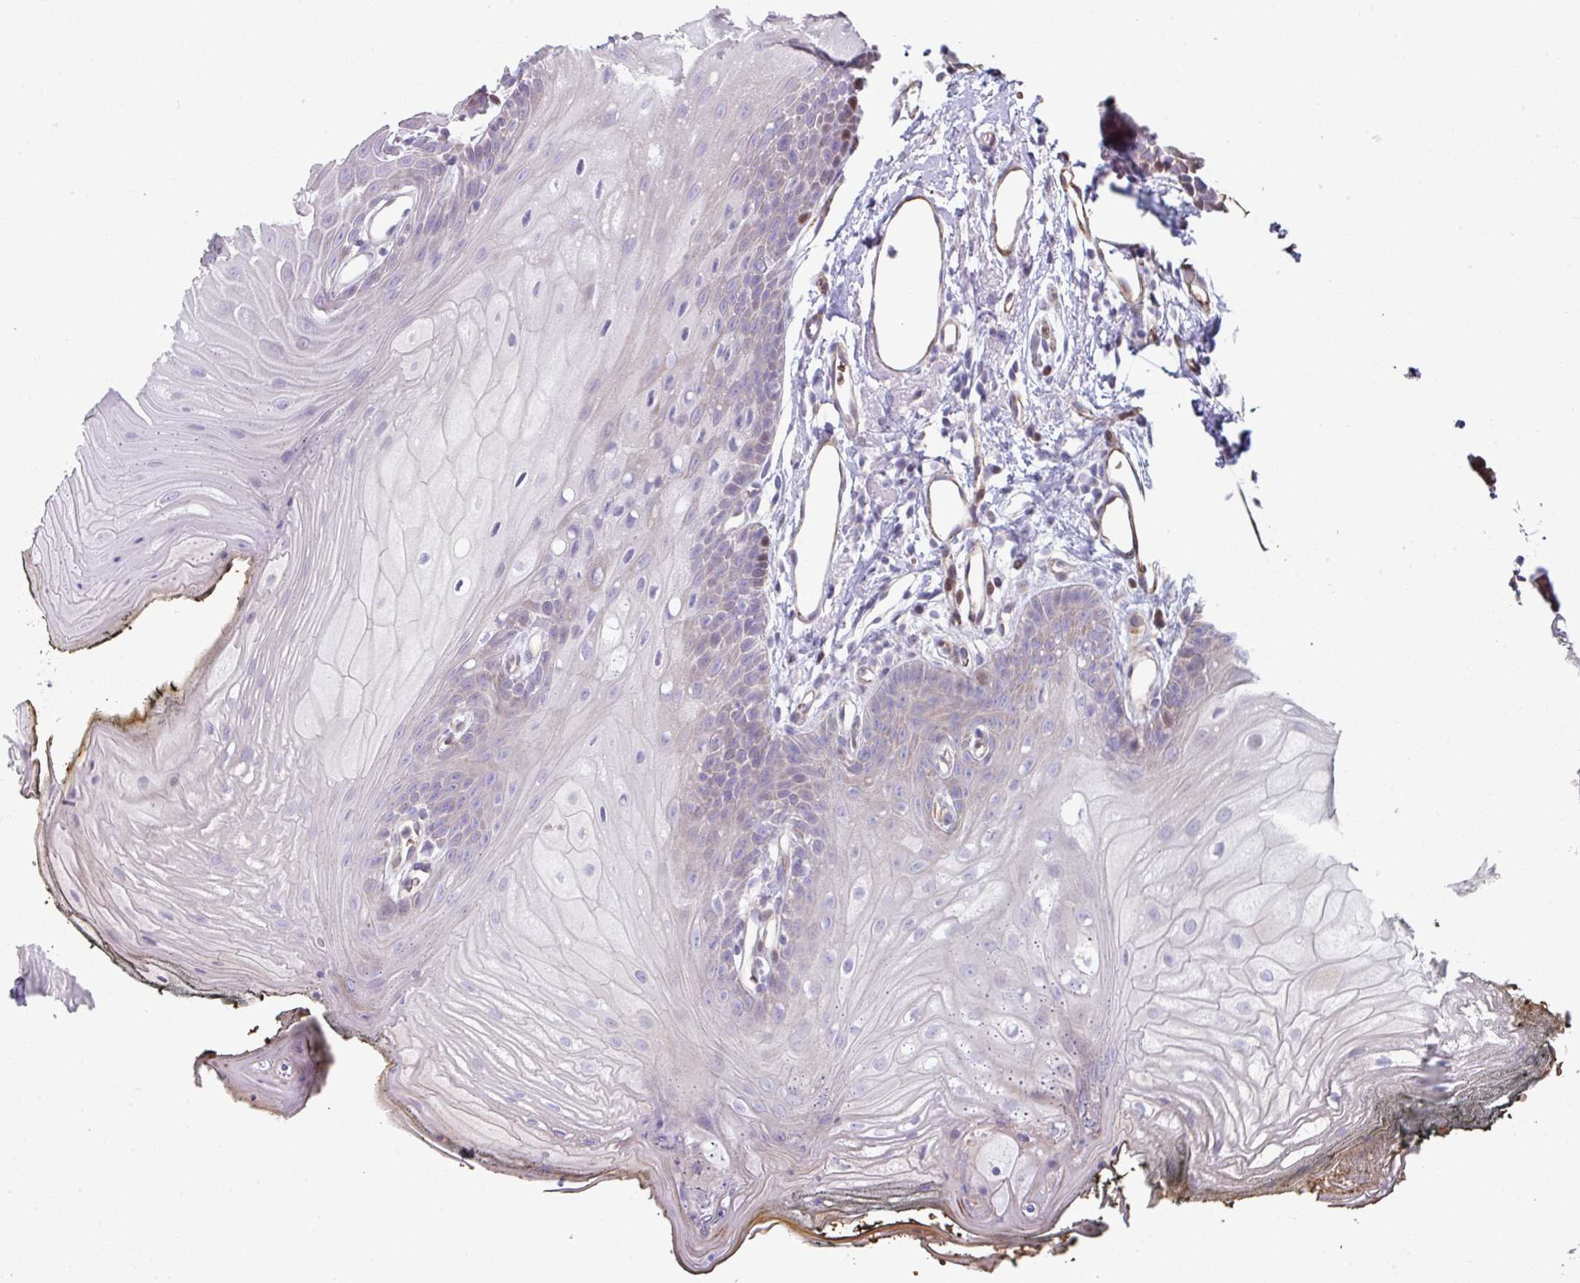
{"staining": {"intensity": "moderate", "quantity": "<25%", "location": "nuclear"}, "tissue": "oral mucosa", "cell_type": "Squamous epithelial cells", "image_type": "normal", "snomed": [{"axis": "morphology", "description": "Normal tissue, NOS"}, {"axis": "morphology", "description": "Squamous cell carcinoma, NOS"}, {"axis": "topography", "description": "Oral tissue"}, {"axis": "topography", "description": "Head-Neck"}], "caption": "Moderate nuclear protein staining is seen in about <25% of squamous epithelial cells in oral mucosa.", "gene": "ANO9", "patient": {"sex": "female", "age": 81}}